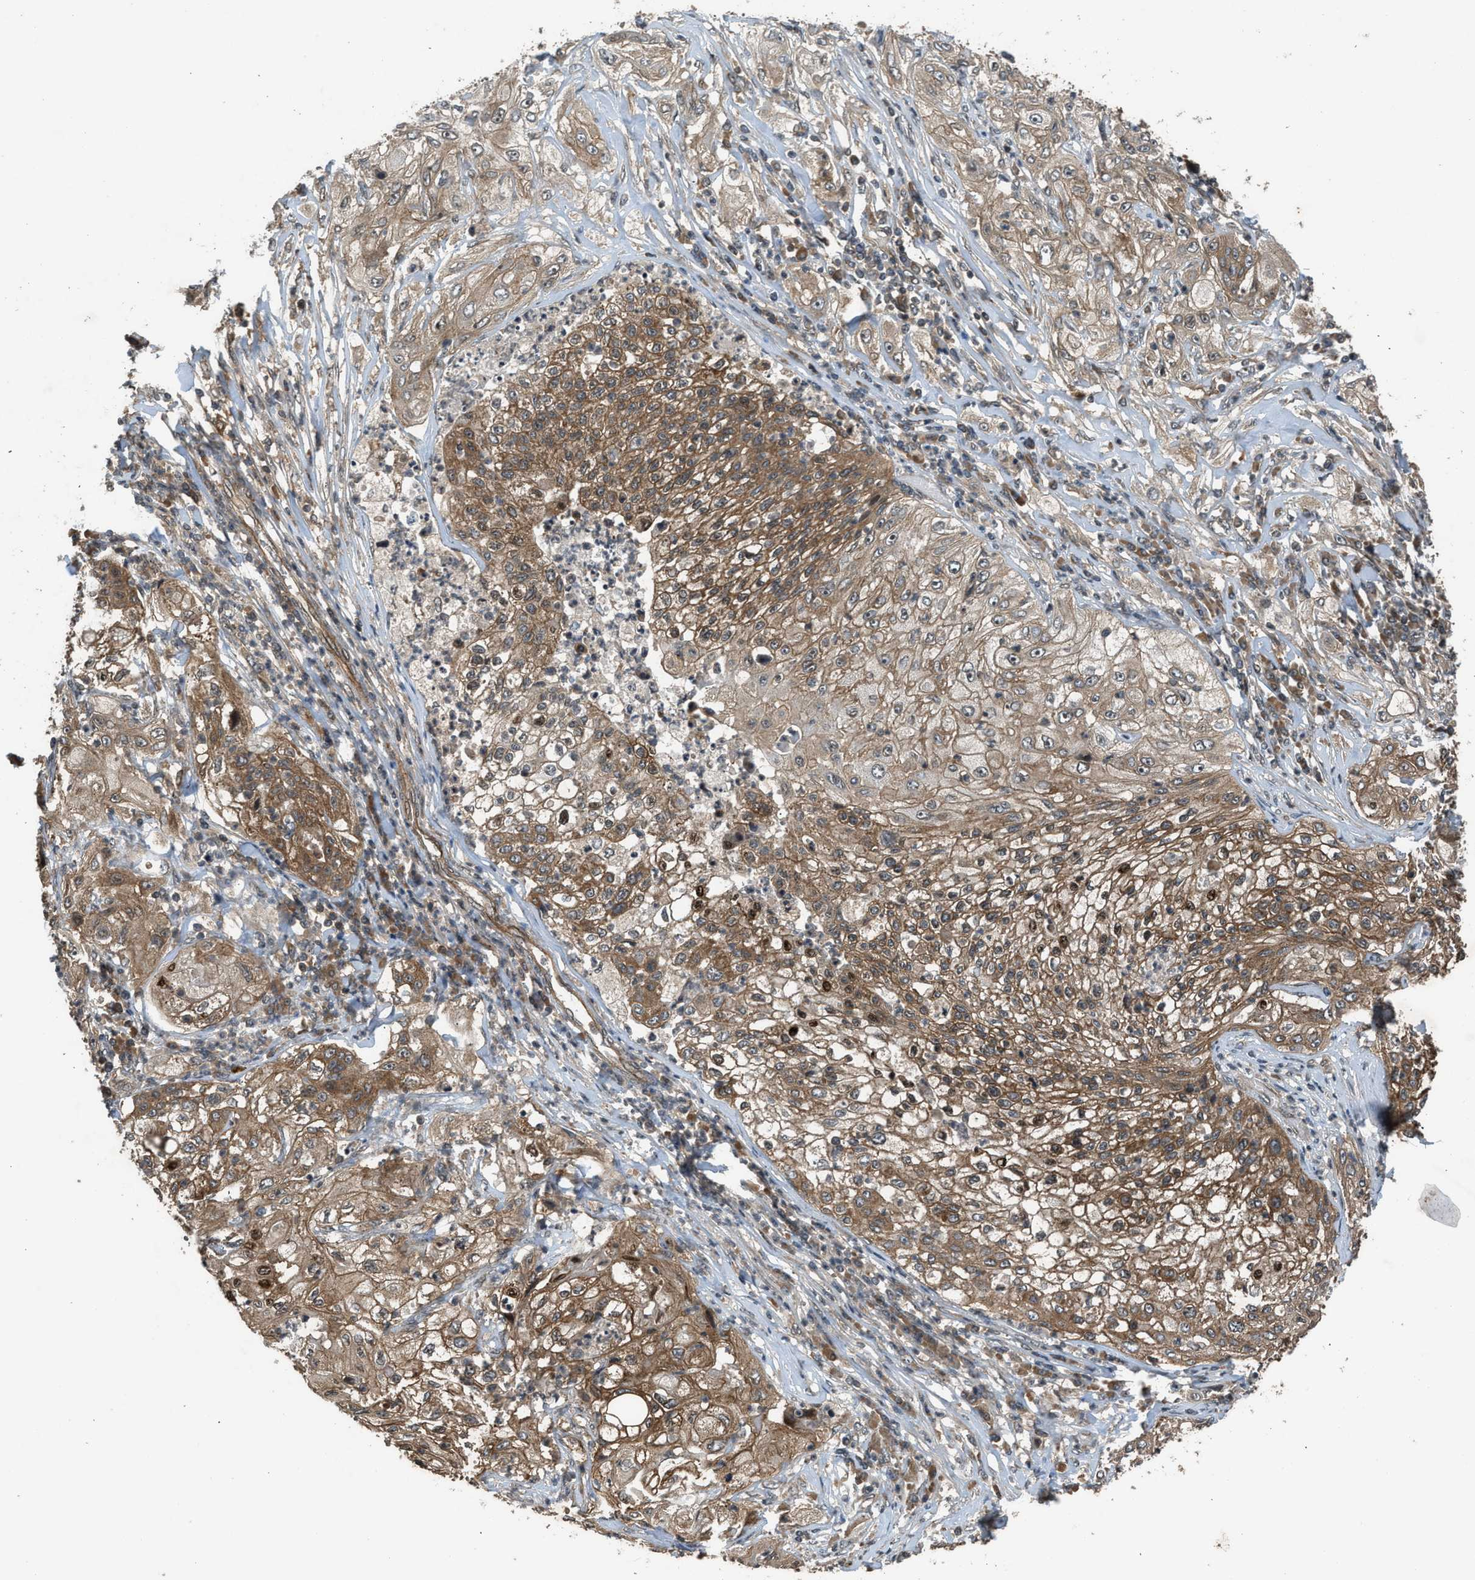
{"staining": {"intensity": "moderate", "quantity": ">75%", "location": "cytoplasmic/membranous"}, "tissue": "lung cancer", "cell_type": "Tumor cells", "image_type": "cancer", "snomed": [{"axis": "morphology", "description": "Inflammation, NOS"}, {"axis": "morphology", "description": "Squamous cell carcinoma, NOS"}, {"axis": "topography", "description": "Lymph node"}, {"axis": "topography", "description": "Soft tissue"}, {"axis": "topography", "description": "Lung"}], "caption": "Lung cancer (squamous cell carcinoma) stained for a protein demonstrates moderate cytoplasmic/membranous positivity in tumor cells. (Brightfield microscopy of DAB IHC at high magnification).", "gene": "TXNL1", "patient": {"sex": "male", "age": 66}}